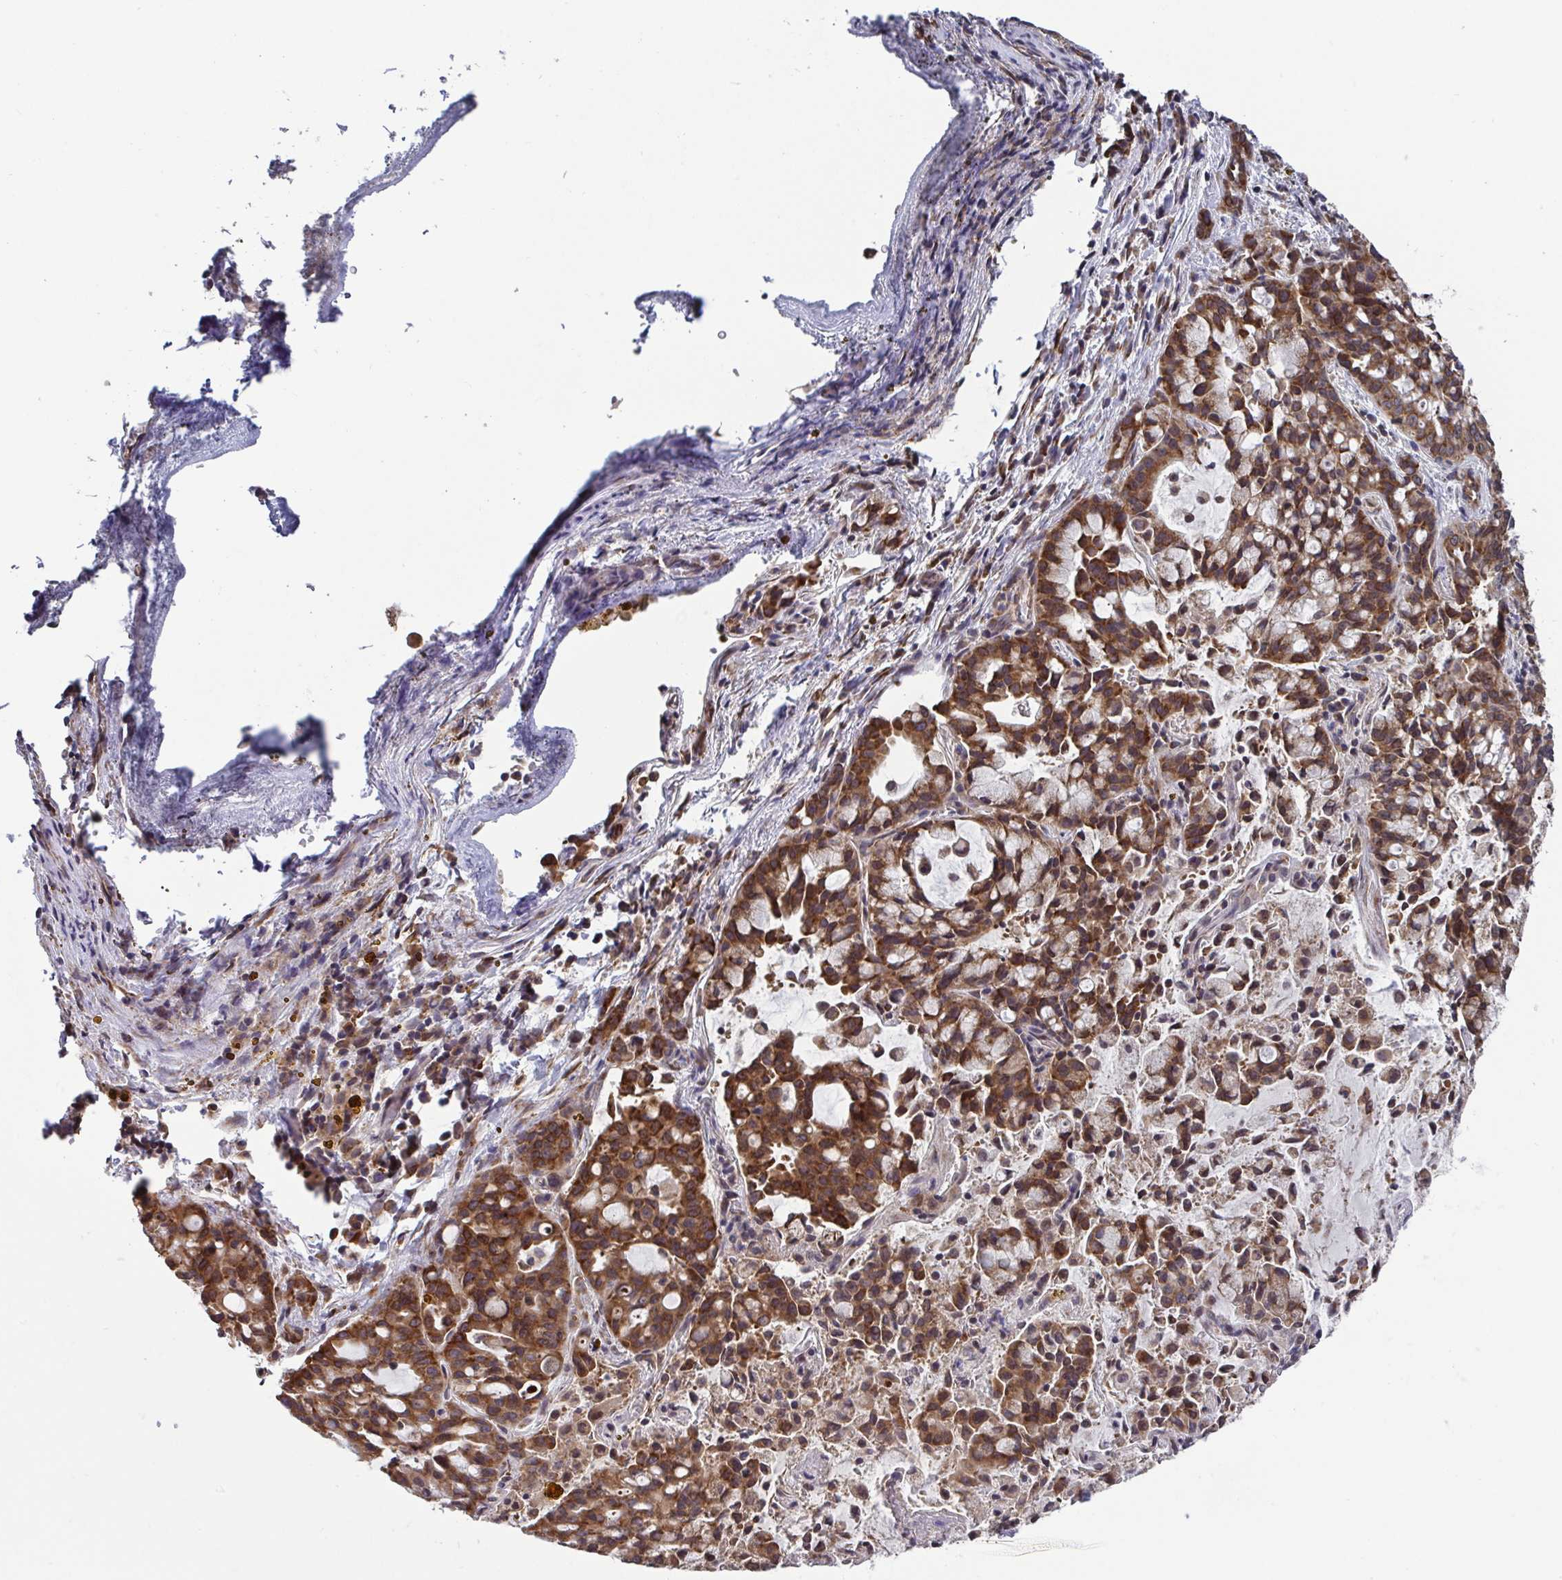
{"staining": {"intensity": "strong", "quantity": ">75%", "location": "cytoplasmic/membranous"}, "tissue": "lung cancer", "cell_type": "Tumor cells", "image_type": "cancer", "snomed": [{"axis": "morphology", "description": "Adenocarcinoma, NOS"}, {"axis": "topography", "description": "Lung"}], "caption": "Protein staining of lung cancer tissue displays strong cytoplasmic/membranous staining in approximately >75% of tumor cells. Using DAB (brown) and hematoxylin (blue) stains, captured at high magnification using brightfield microscopy.", "gene": "ATP5MJ", "patient": {"sex": "female", "age": 44}}